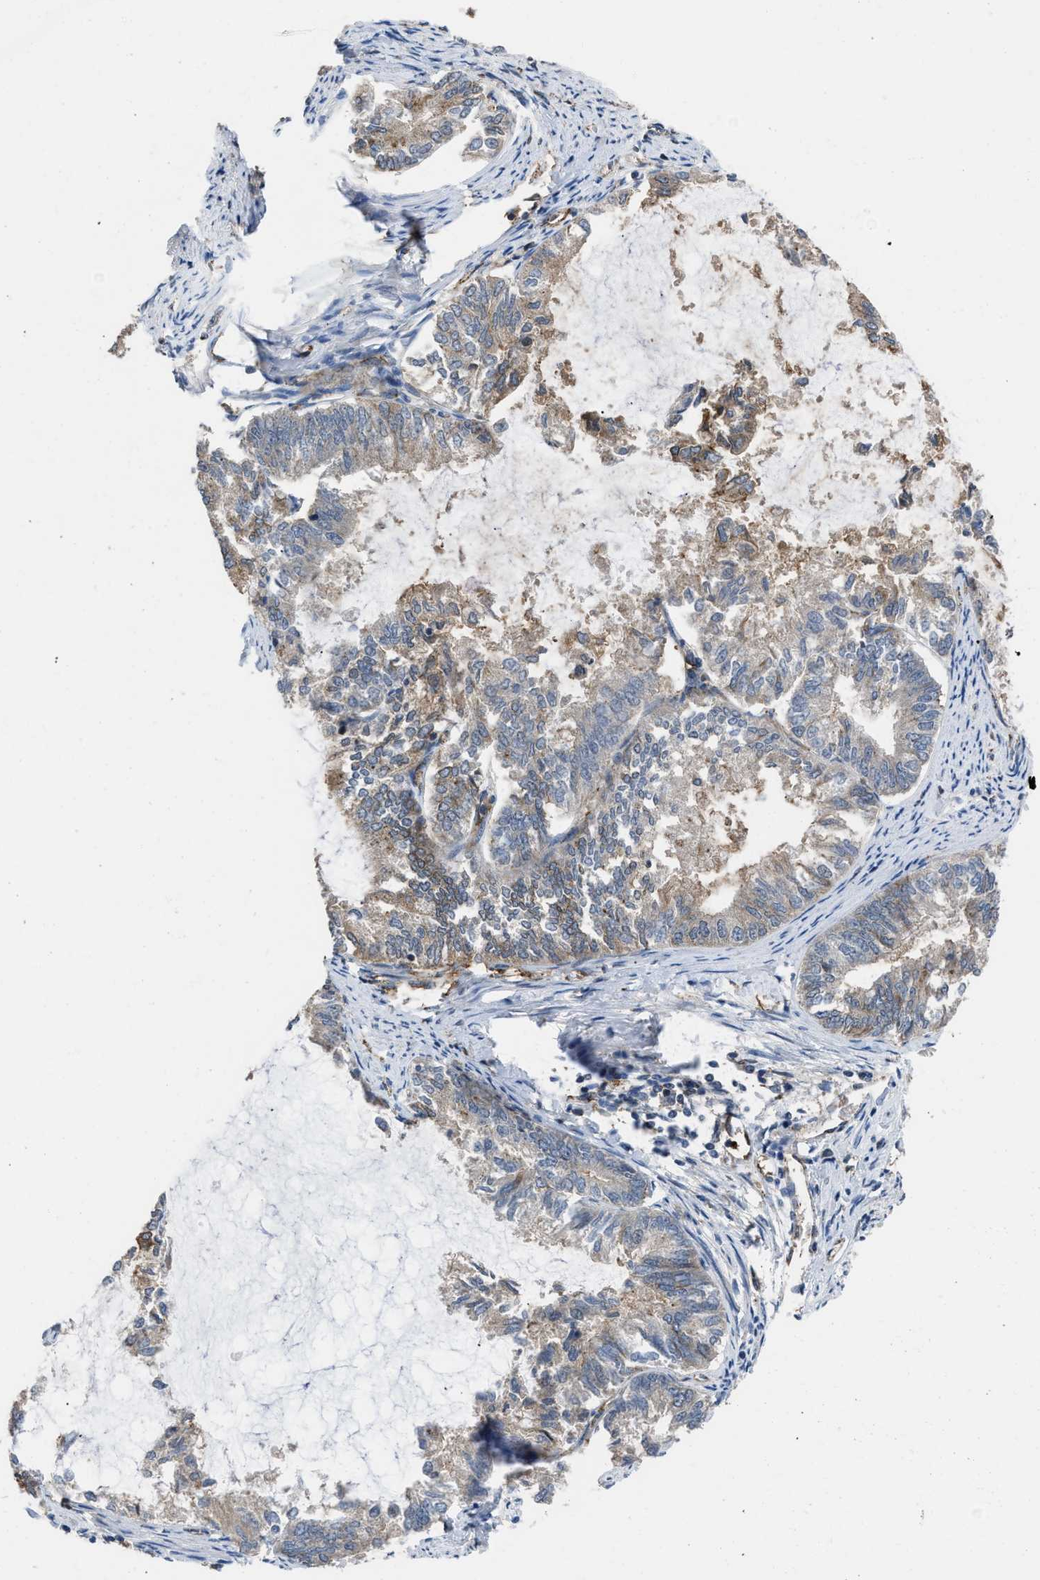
{"staining": {"intensity": "weak", "quantity": "25%-75%", "location": "cytoplasmic/membranous"}, "tissue": "endometrial cancer", "cell_type": "Tumor cells", "image_type": "cancer", "snomed": [{"axis": "morphology", "description": "Adenocarcinoma, NOS"}, {"axis": "topography", "description": "Endometrium"}], "caption": "Immunohistochemical staining of adenocarcinoma (endometrial) displays low levels of weak cytoplasmic/membranous expression in approximately 25%-75% of tumor cells.", "gene": "GPATCH2L", "patient": {"sex": "female", "age": 86}}